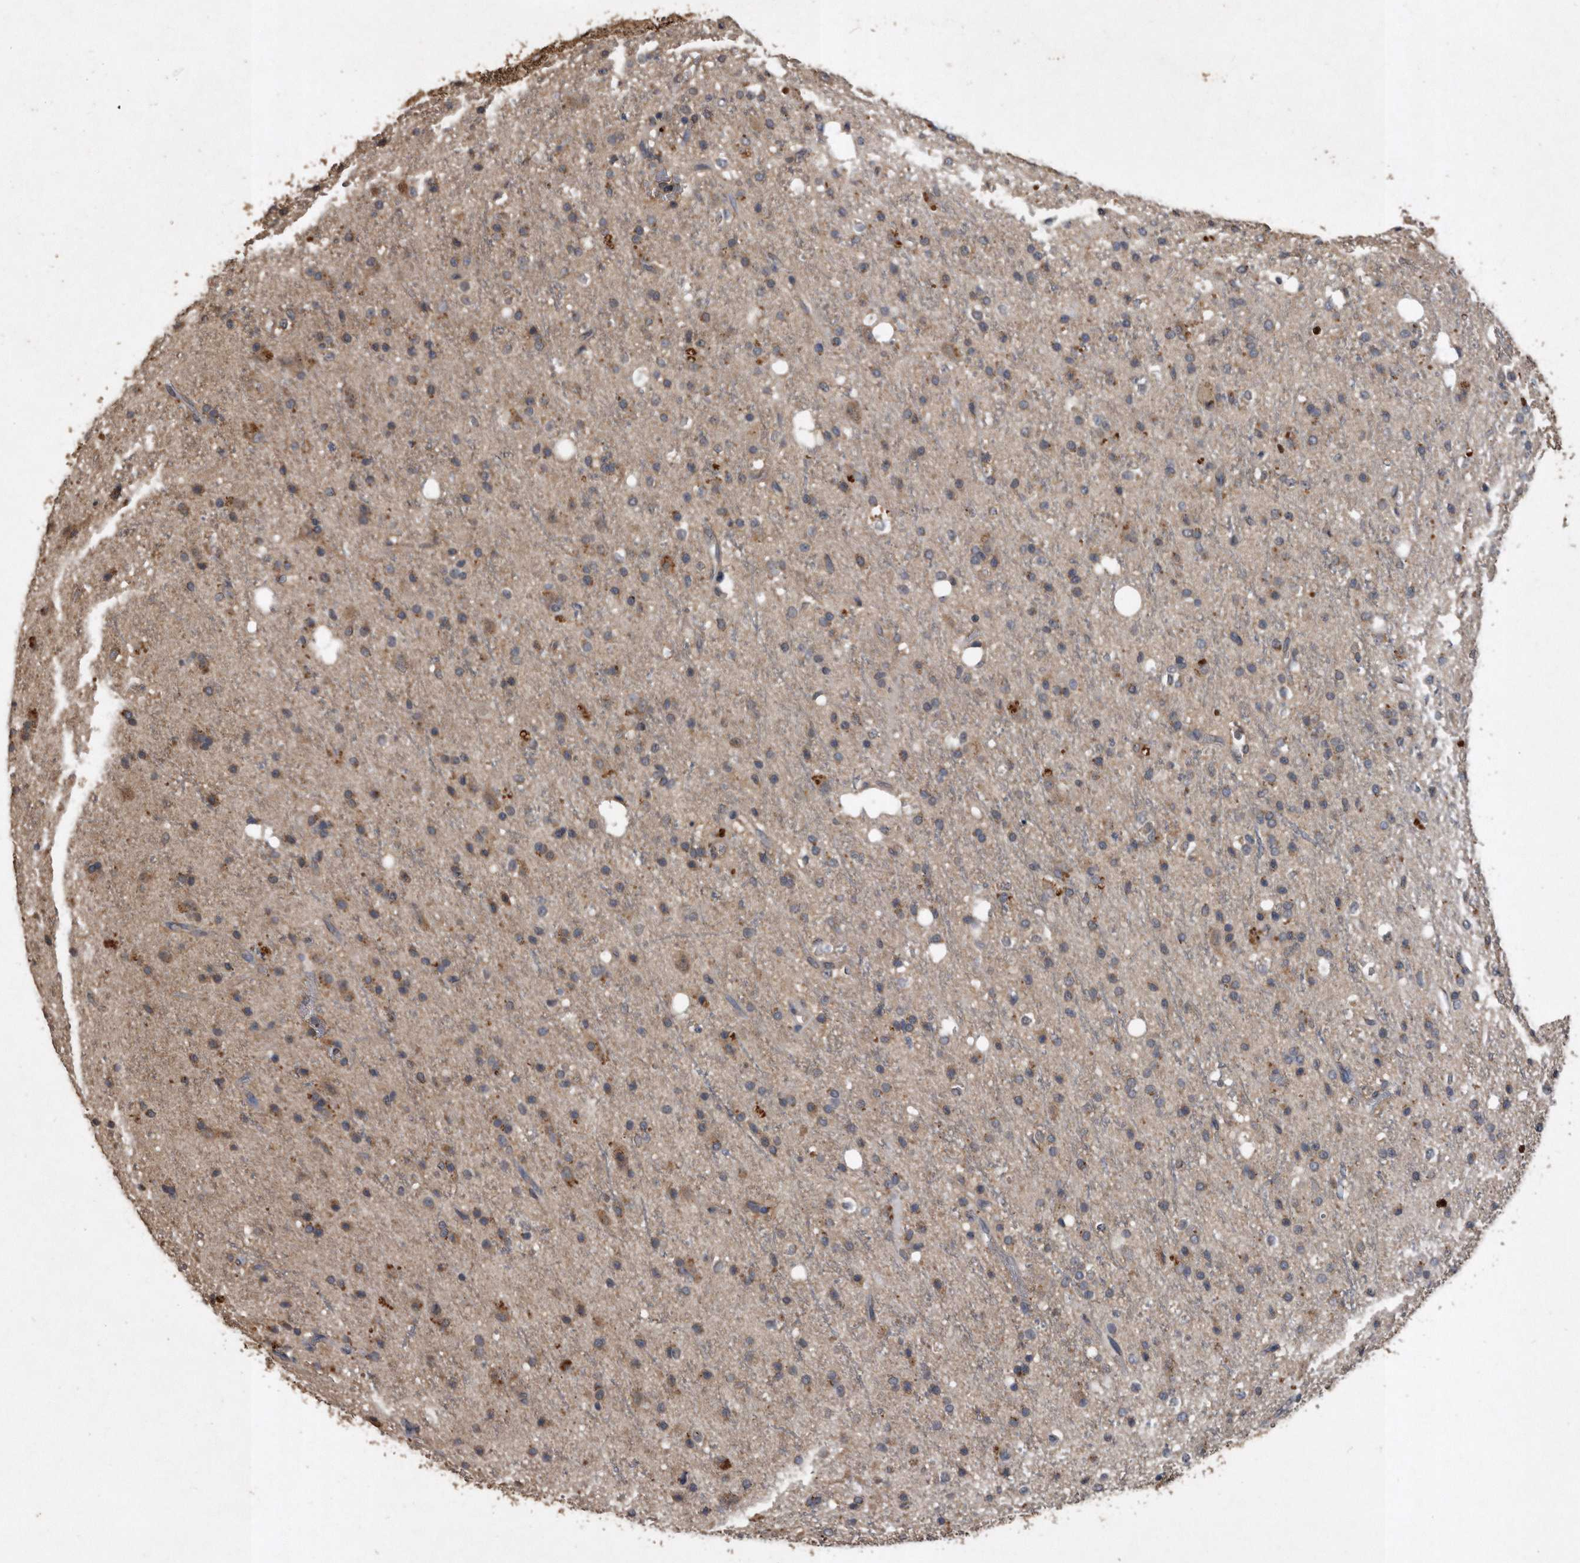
{"staining": {"intensity": "moderate", "quantity": "<25%", "location": "cytoplasmic/membranous"}, "tissue": "glioma", "cell_type": "Tumor cells", "image_type": "cancer", "snomed": [{"axis": "morphology", "description": "Glioma, malignant, High grade"}, {"axis": "topography", "description": "Brain"}], "caption": "Moderate cytoplasmic/membranous expression is identified in approximately <25% of tumor cells in malignant glioma (high-grade).", "gene": "NRBP1", "patient": {"sex": "male", "age": 47}}